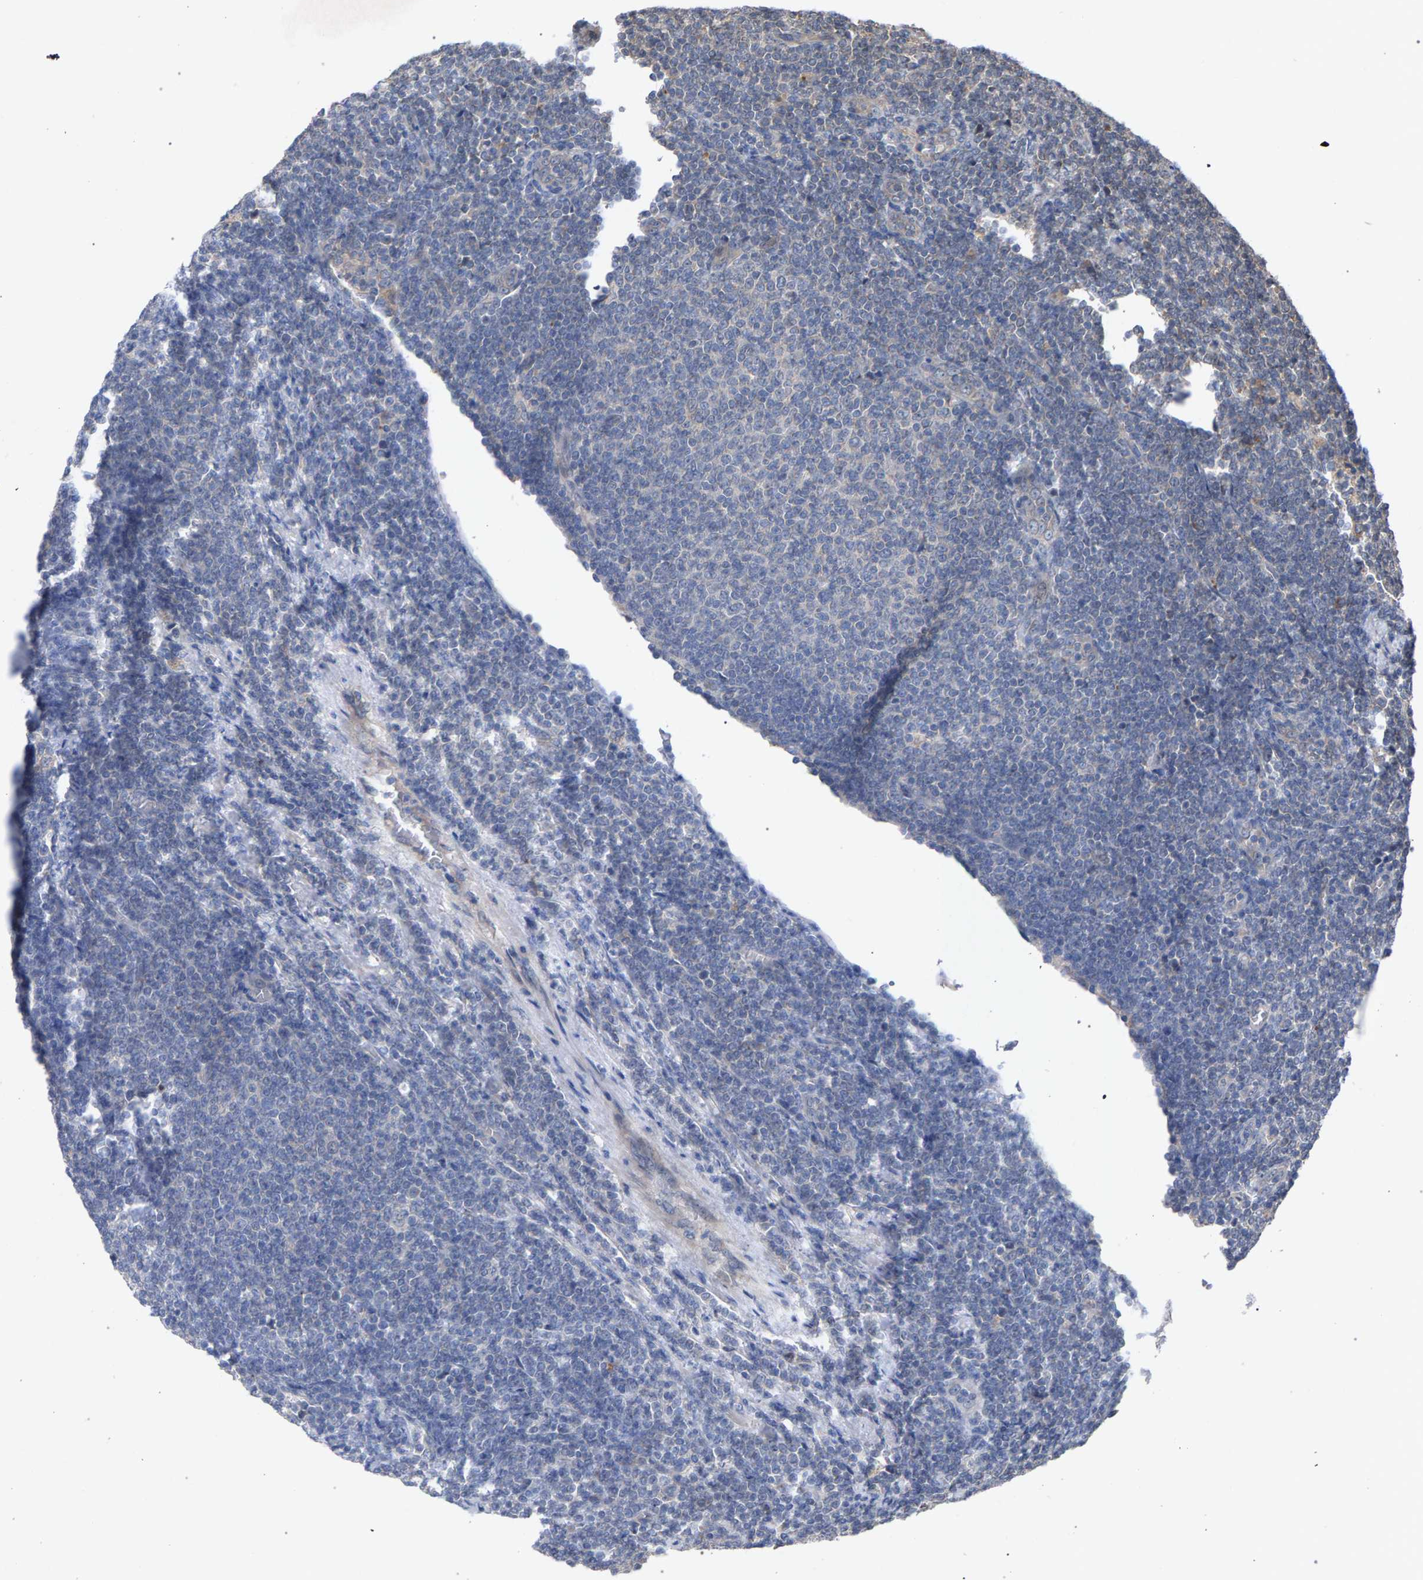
{"staining": {"intensity": "negative", "quantity": "none", "location": "none"}, "tissue": "lymphoma", "cell_type": "Tumor cells", "image_type": "cancer", "snomed": [{"axis": "morphology", "description": "Malignant lymphoma, non-Hodgkin's type, Low grade"}, {"axis": "topography", "description": "Lymph node"}], "caption": "The photomicrograph exhibits no significant staining in tumor cells of low-grade malignant lymphoma, non-Hodgkin's type. (Stains: DAB IHC with hematoxylin counter stain, Microscopy: brightfield microscopy at high magnification).", "gene": "SLC4A4", "patient": {"sex": "male", "age": 66}}